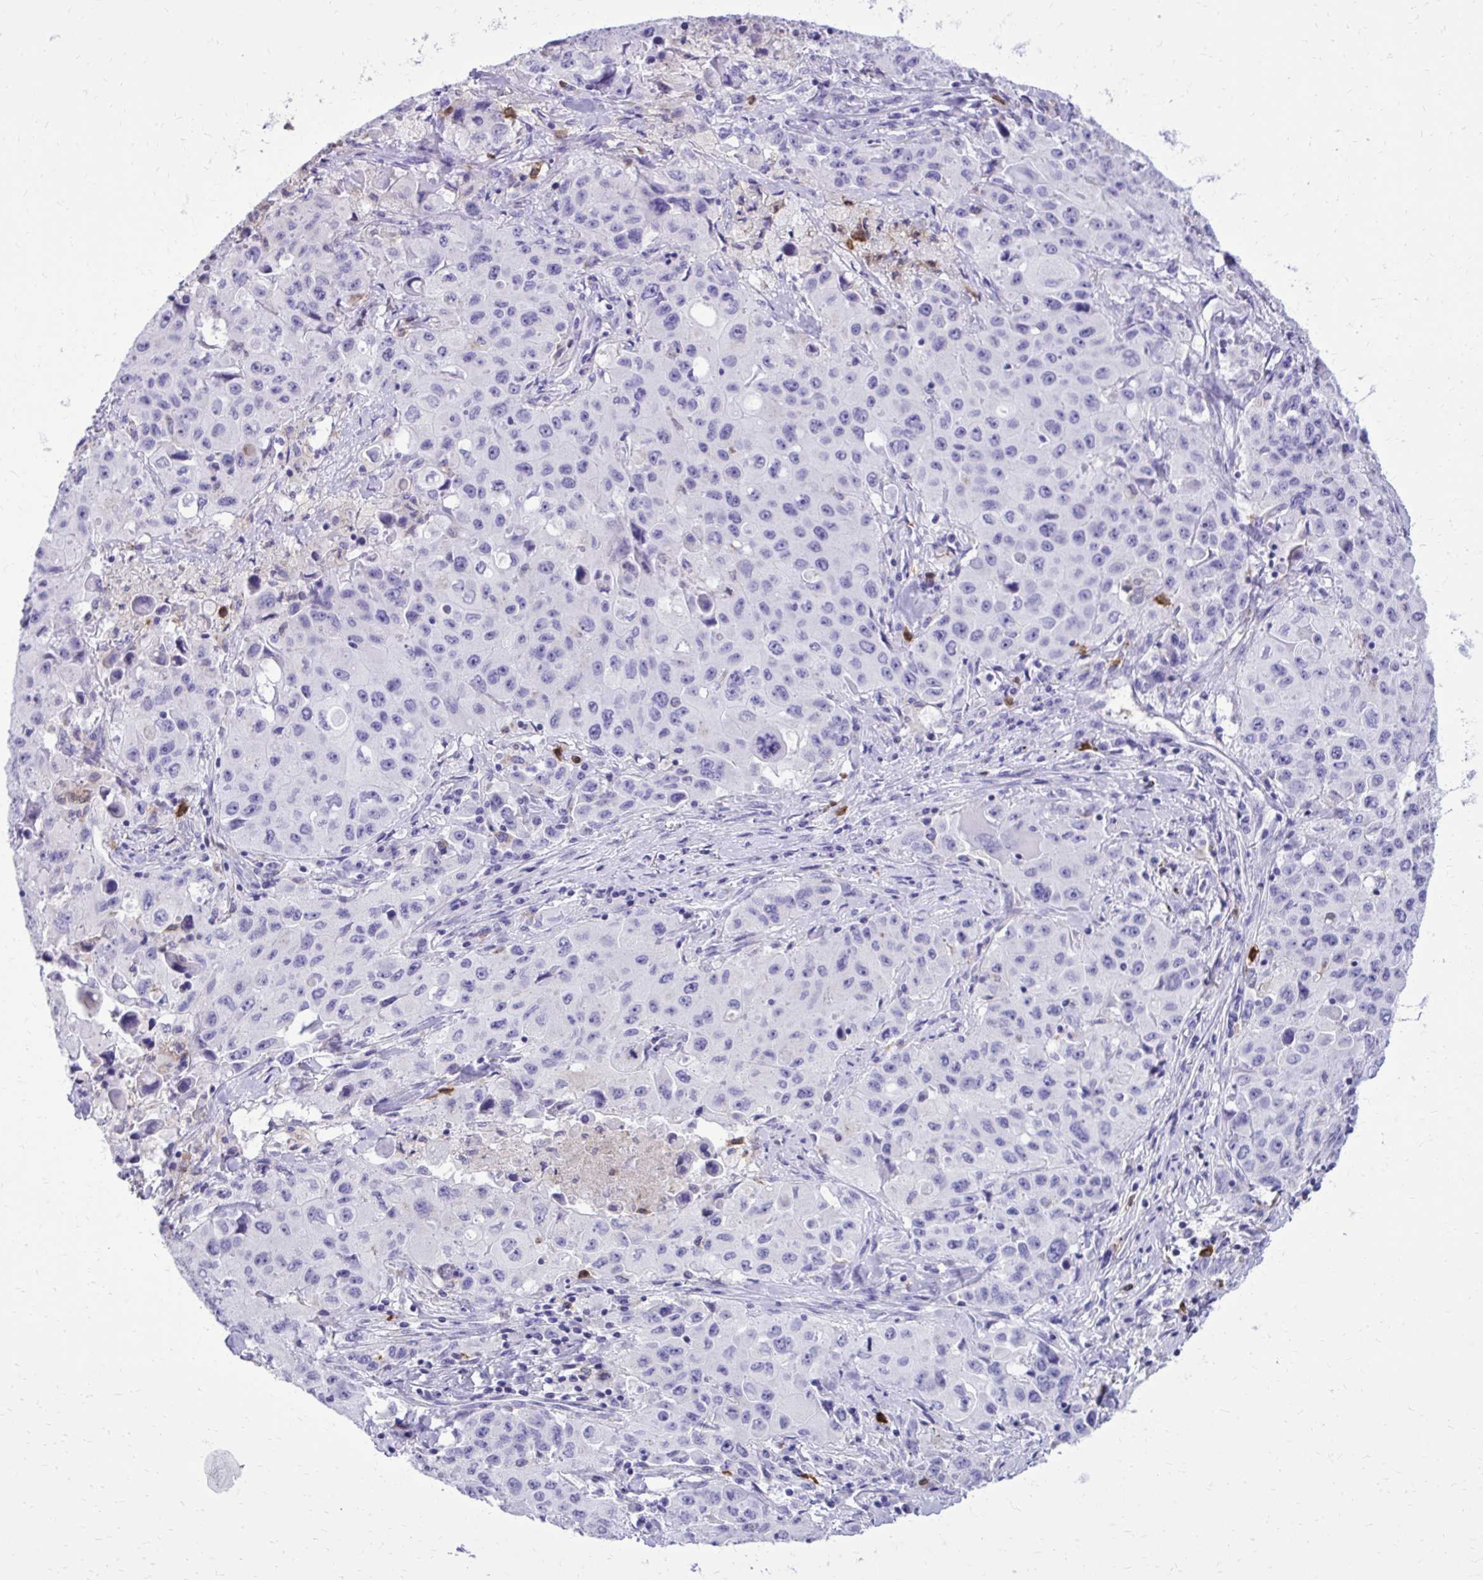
{"staining": {"intensity": "negative", "quantity": "none", "location": "none"}, "tissue": "lung cancer", "cell_type": "Tumor cells", "image_type": "cancer", "snomed": [{"axis": "morphology", "description": "Squamous cell carcinoma, NOS"}, {"axis": "topography", "description": "Lung"}], "caption": "The immunohistochemistry image has no significant staining in tumor cells of lung cancer (squamous cell carcinoma) tissue.", "gene": "CAT", "patient": {"sex": "male", "age": 63}}